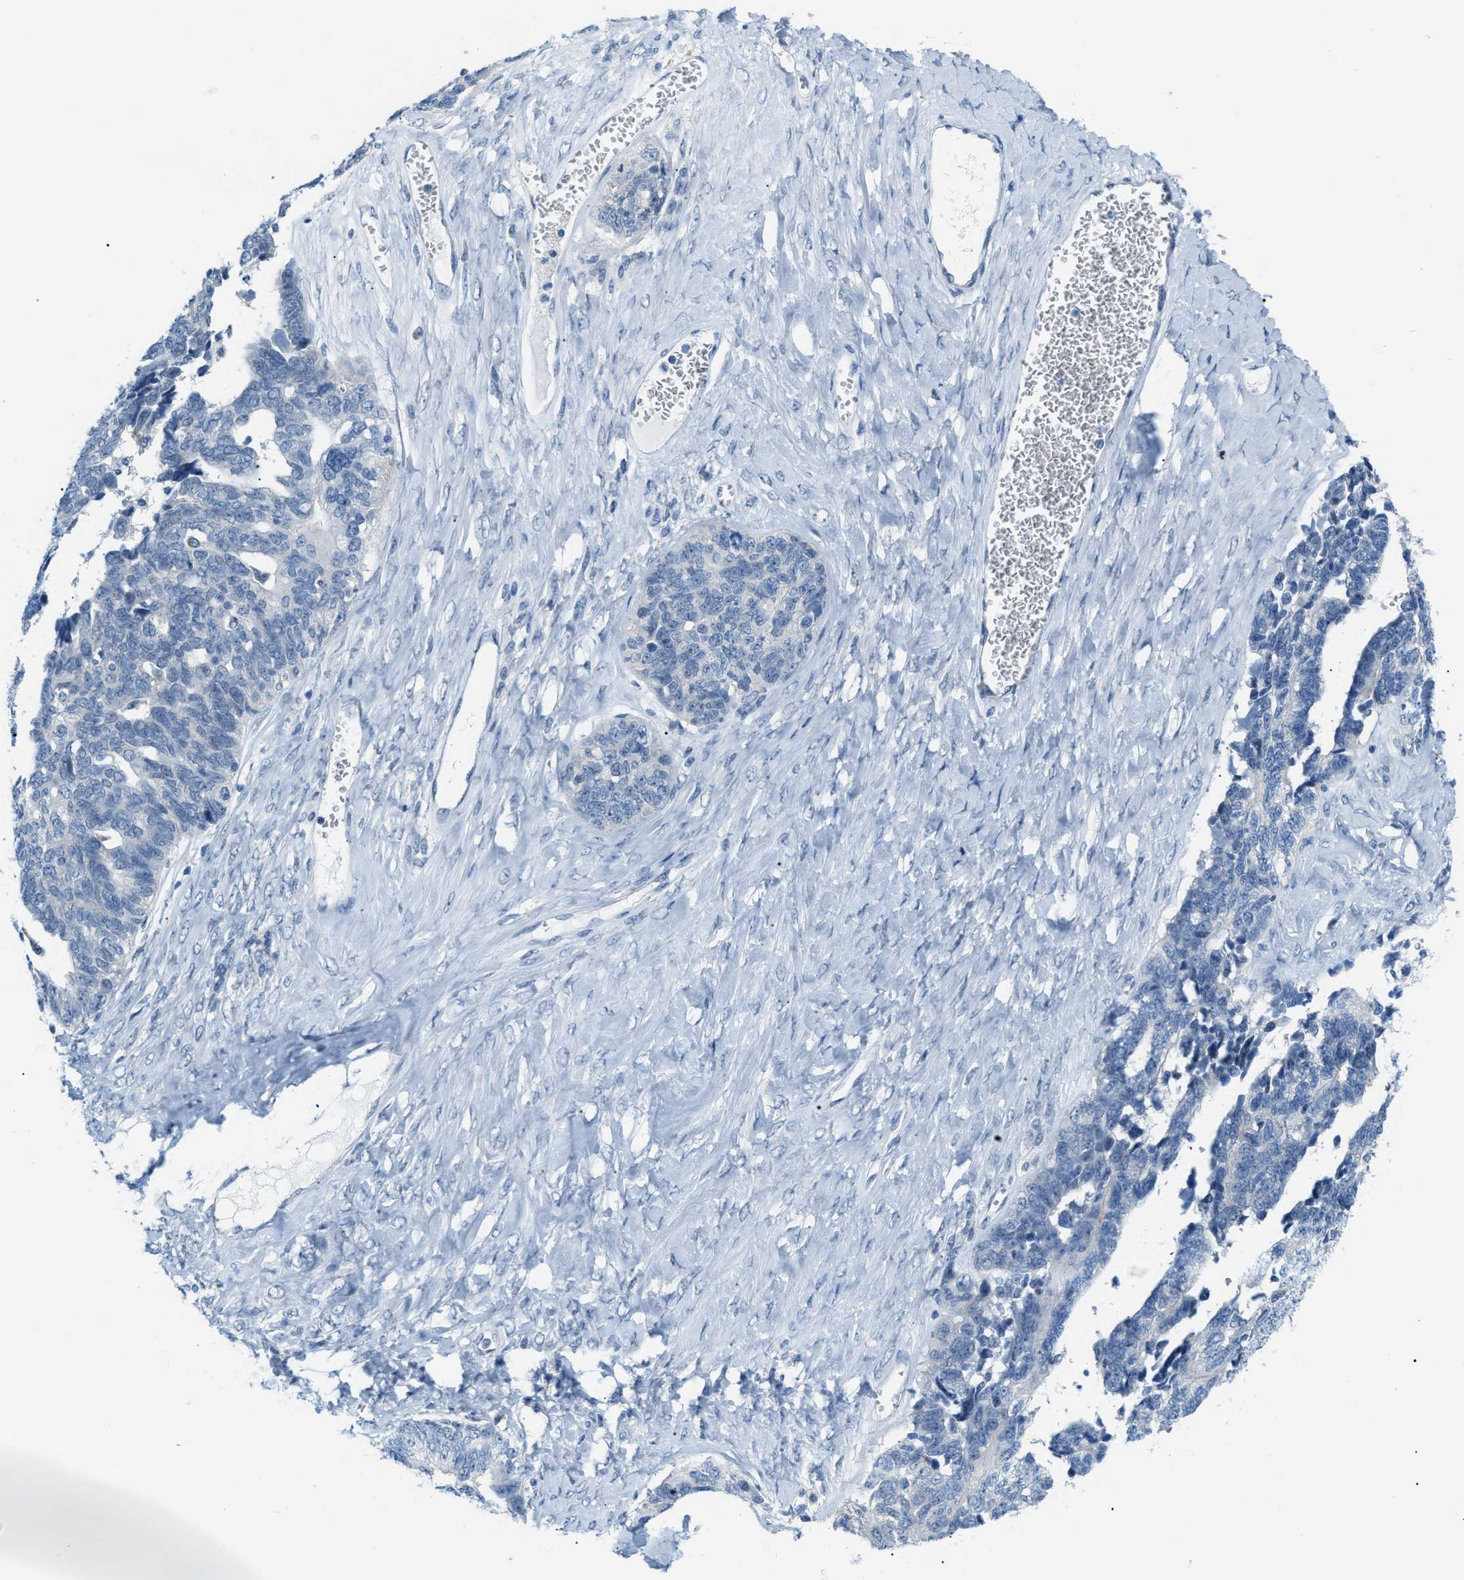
{"staining": {"intensity": "negative", "quantity": "none", "location": "none"}, "tissue": "ovarian cancer", "cell_type": "Tumor cells", "image_type": "cancer", "snomed": [{"axis": "morphology", "description": "Cystadenocarcinoma, serous, NOS"}, {"axis": "topography", "description": "Ovary"}], "caption": "There is no significant staining in tumor cells of ovarian cancer.", "gene": "PHRF1", "patient": {"sex": "female", "age": 79}}